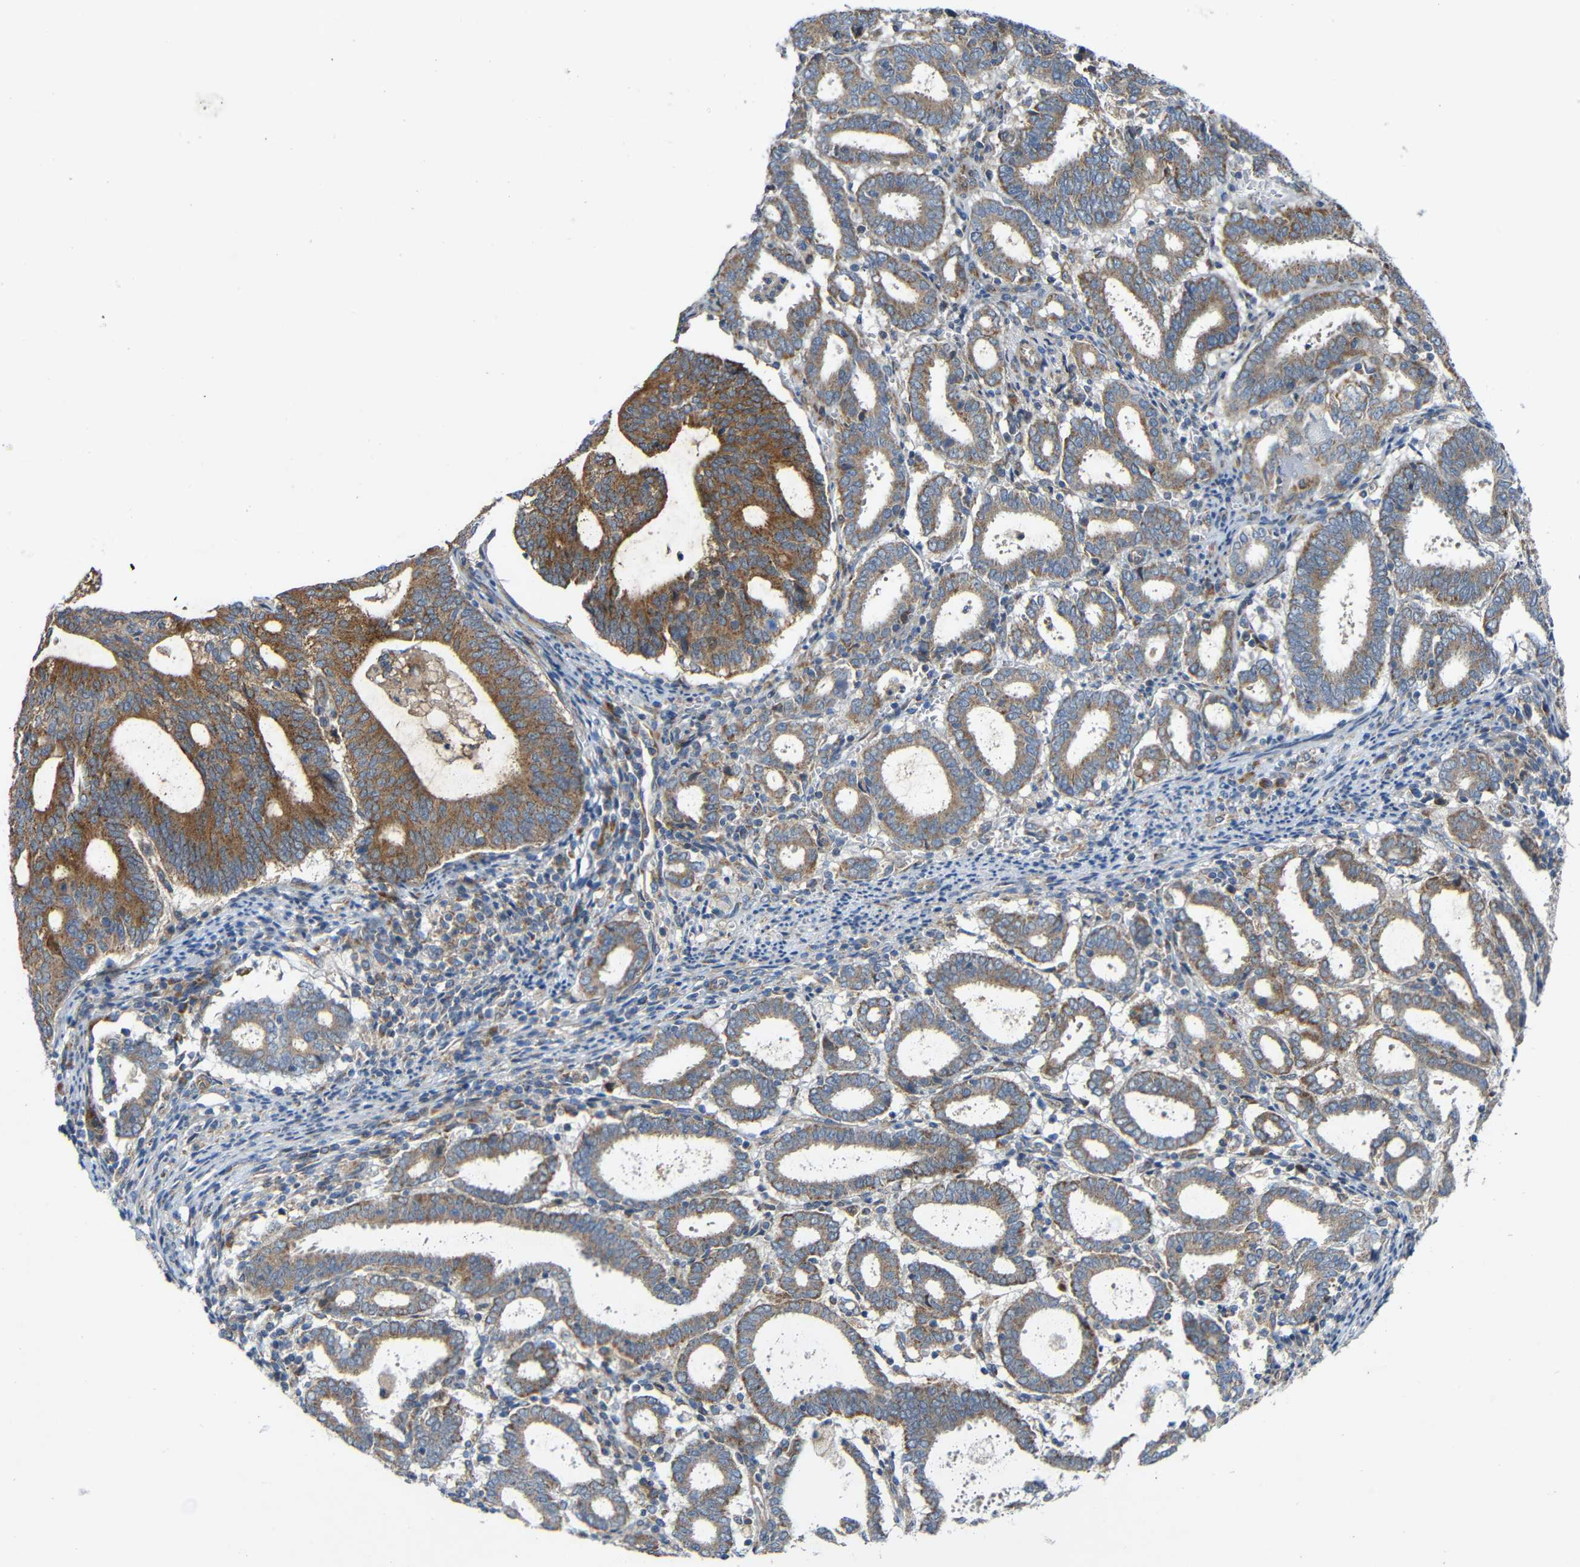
{"staining": {"intensity": "moderate", "quantity": "<25%", "location": "cytoplasmic/membranous"}, "tissue": "endometrial cancer", "cell_type": "Tumor cells", "image_type": "cancer", "snomed": [{"axis": "morphology", "description": "Adenocarcinoma, NOS"}, {"axis": "topography", "description": "Uterus"}], "caption": "Moderate cytoplasmic/membranous expression is present in approximately <25% of tumor cells in endometrial cancer.", "gene": "TMEM25", "patient": {"sex": "female", "age": 83}}